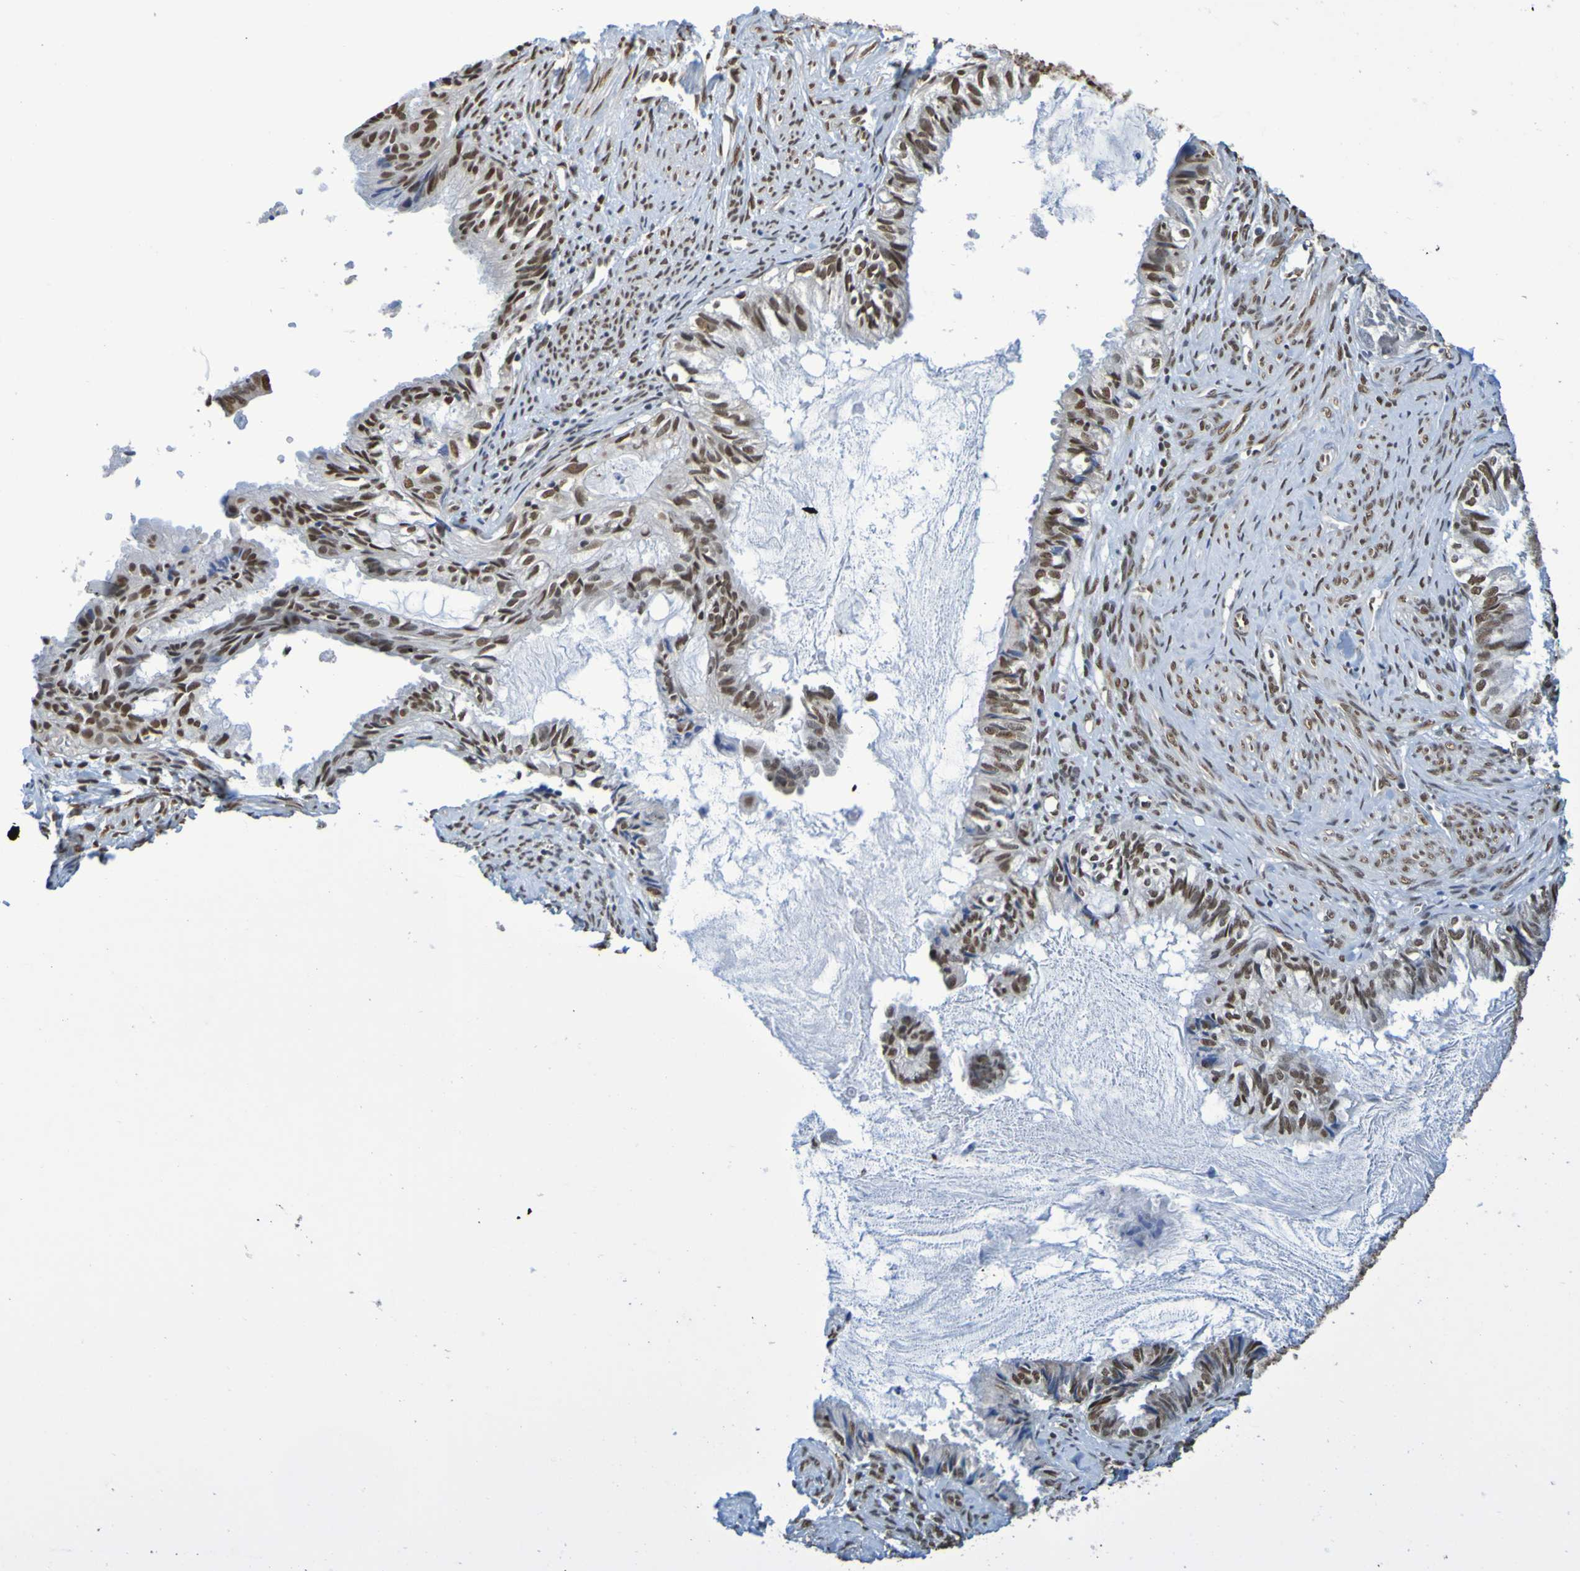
{"staining": {"intensity": "strong", "quantity": ">75%", "location": "nuclear"}, "tissue": "cervical cancer", "cell_type": "Tumor cells", "image_type": "cancer", "snomed": [{"axis": "morphology", "description": "Normal tissue, NOS"}, {"axis": "morphology", "description": "Adenocarcinoma, NOS"}, {"axis": "topography", "description": "Cervix"}, {"axis": "topography", "description": "Endometrium"}], "caption": "The micrograph shows staining of cervical adenocarcinoma, revealing strong nuclear protein expression (brown color) within tumor cells. (Brightfield microscopy of DAB IHC at high magnification).", "gene": "HDAC2", "patient": {"sex": "female", "age": 86}}